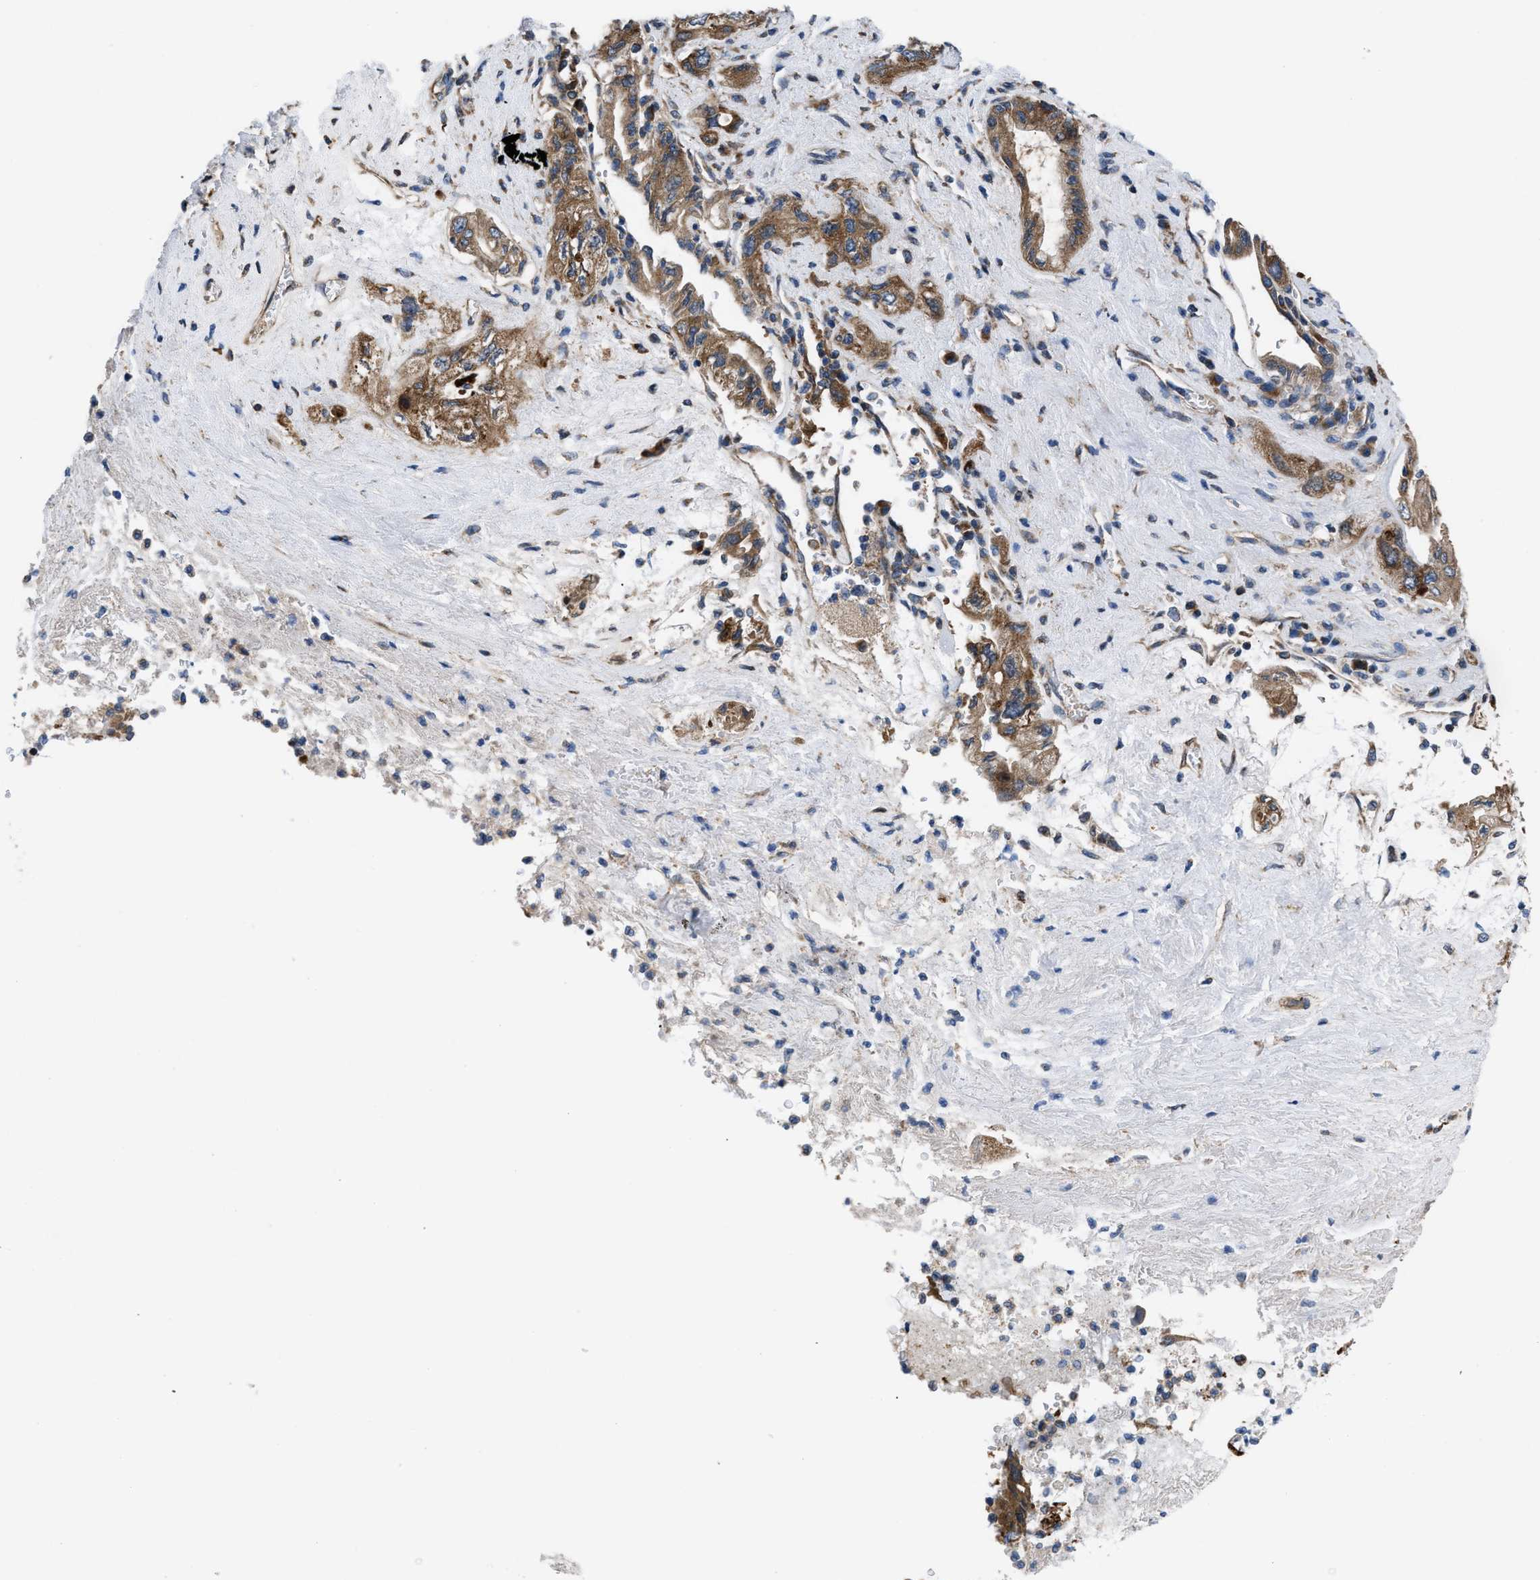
{"staining": {"intensity": "moderate", "quantity": ">75%", "location": "cytoplasmic/membranous"}, "tissue": "pancreatic cancer", "cell_type": "Tumor cells", "image_type": "cancer", "snomed": [{"axis": "morphology", "description": "Adenocarcinoma, NOS"}, {"axis": "topography", "description": "Pancreas"}], "caption": "Protein expression analysis of human pancreatic cancer (adenocarcinoma) reveals moderate cytoplasmic/membranous staining in about >75% of tumor cells.", "gene": "CEP128", "patient": {"sex": "female", "age": 73}}